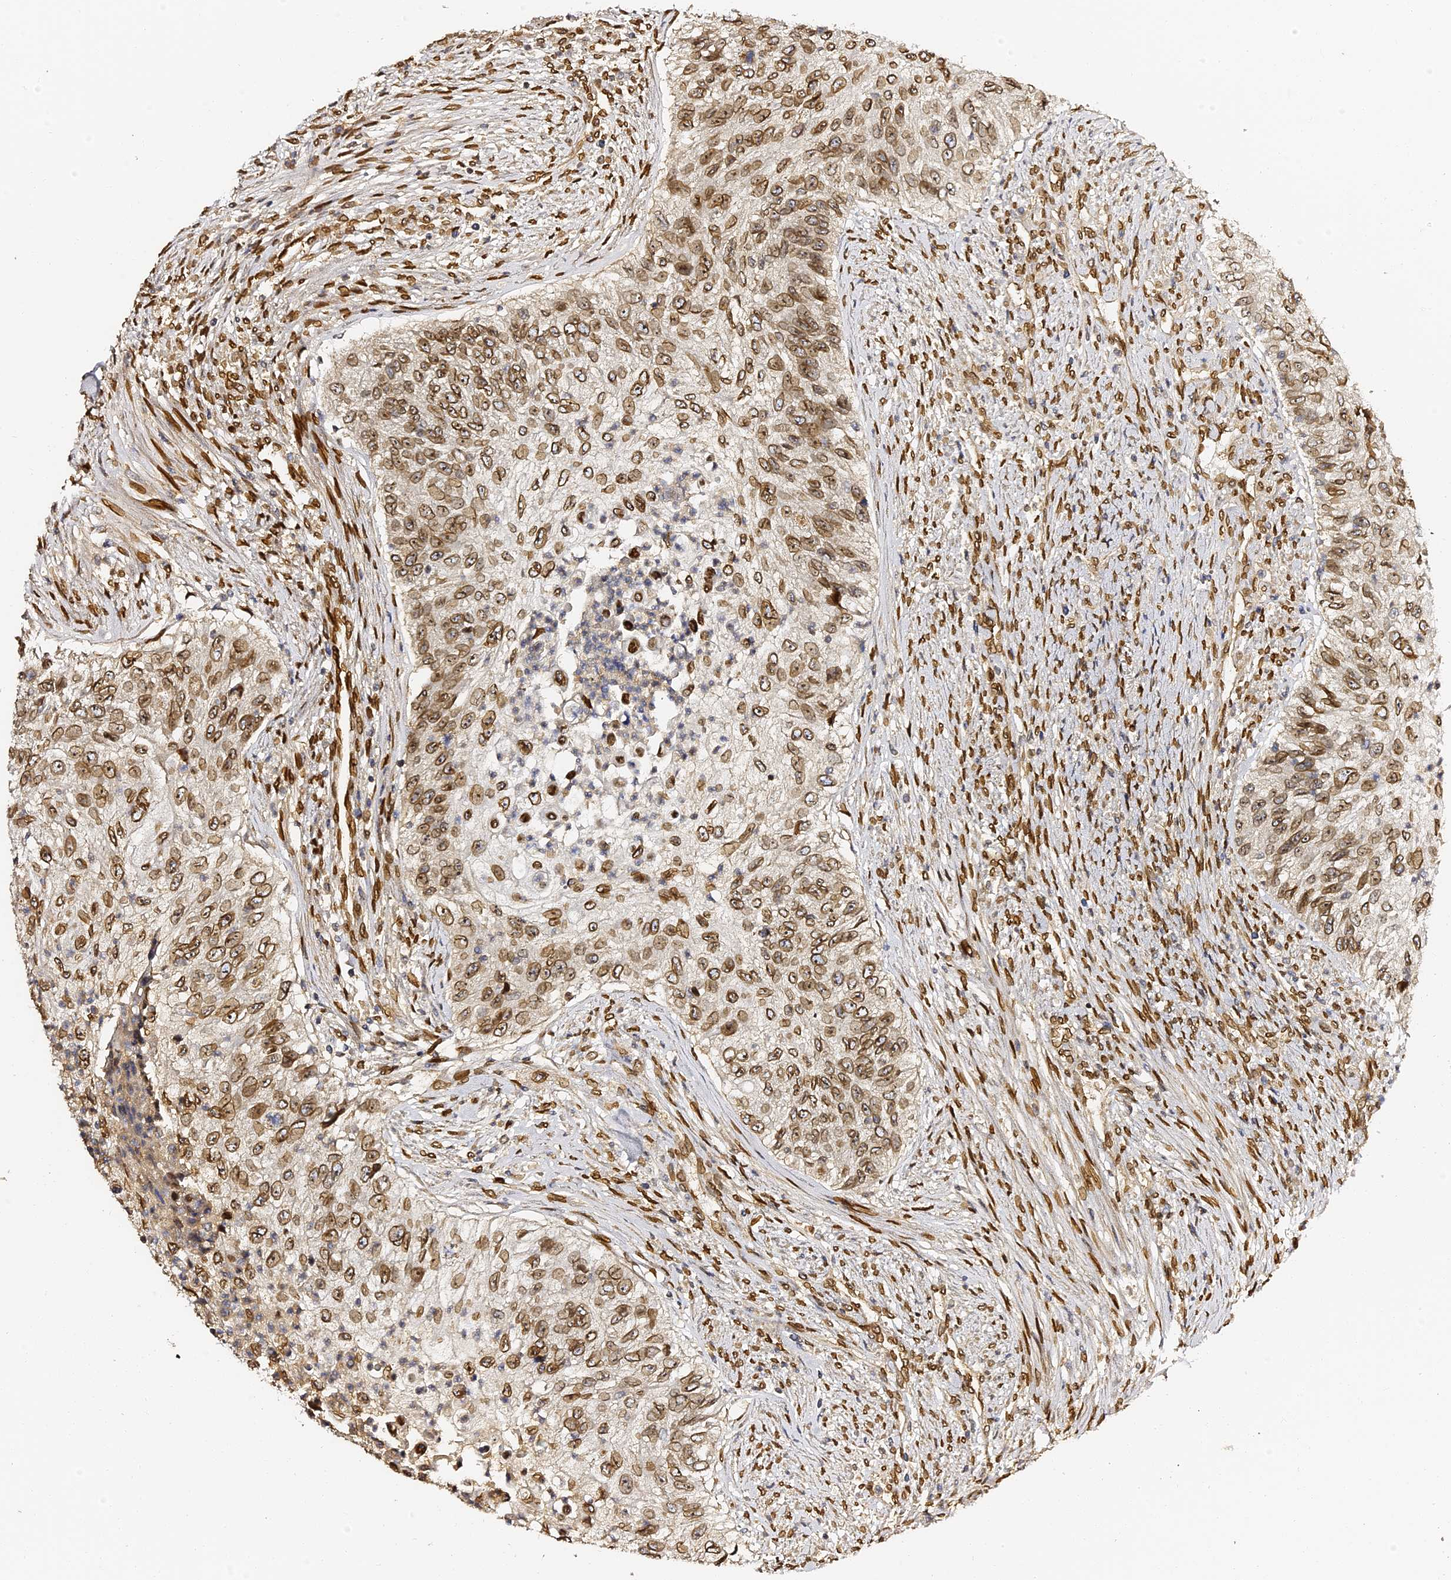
{"staining": {"intensity": "moderate", "quantity": ">75%", "location": "cytoplasmic/membranous,nuclear"}, "tissue": "urothelial cancer", "cell_type": "Tumor cells", "image_type": "cancer", "snomed": [{"axis": "morphology", "description": "Urothelial carcinoma, High grade"}, {"axis": "topography", "description": "Urinary bladder"}], "caption": "Approximately >75% of tumor cells in urothelial carcinoma (high-grade) demonstrate moderate cytoplasmic/membranous and nuclear protein positivity as visualized by brown immunohistochemical staining.", "gene": "ANAPC5", "patient": {"sex": "female", "age": 60}}